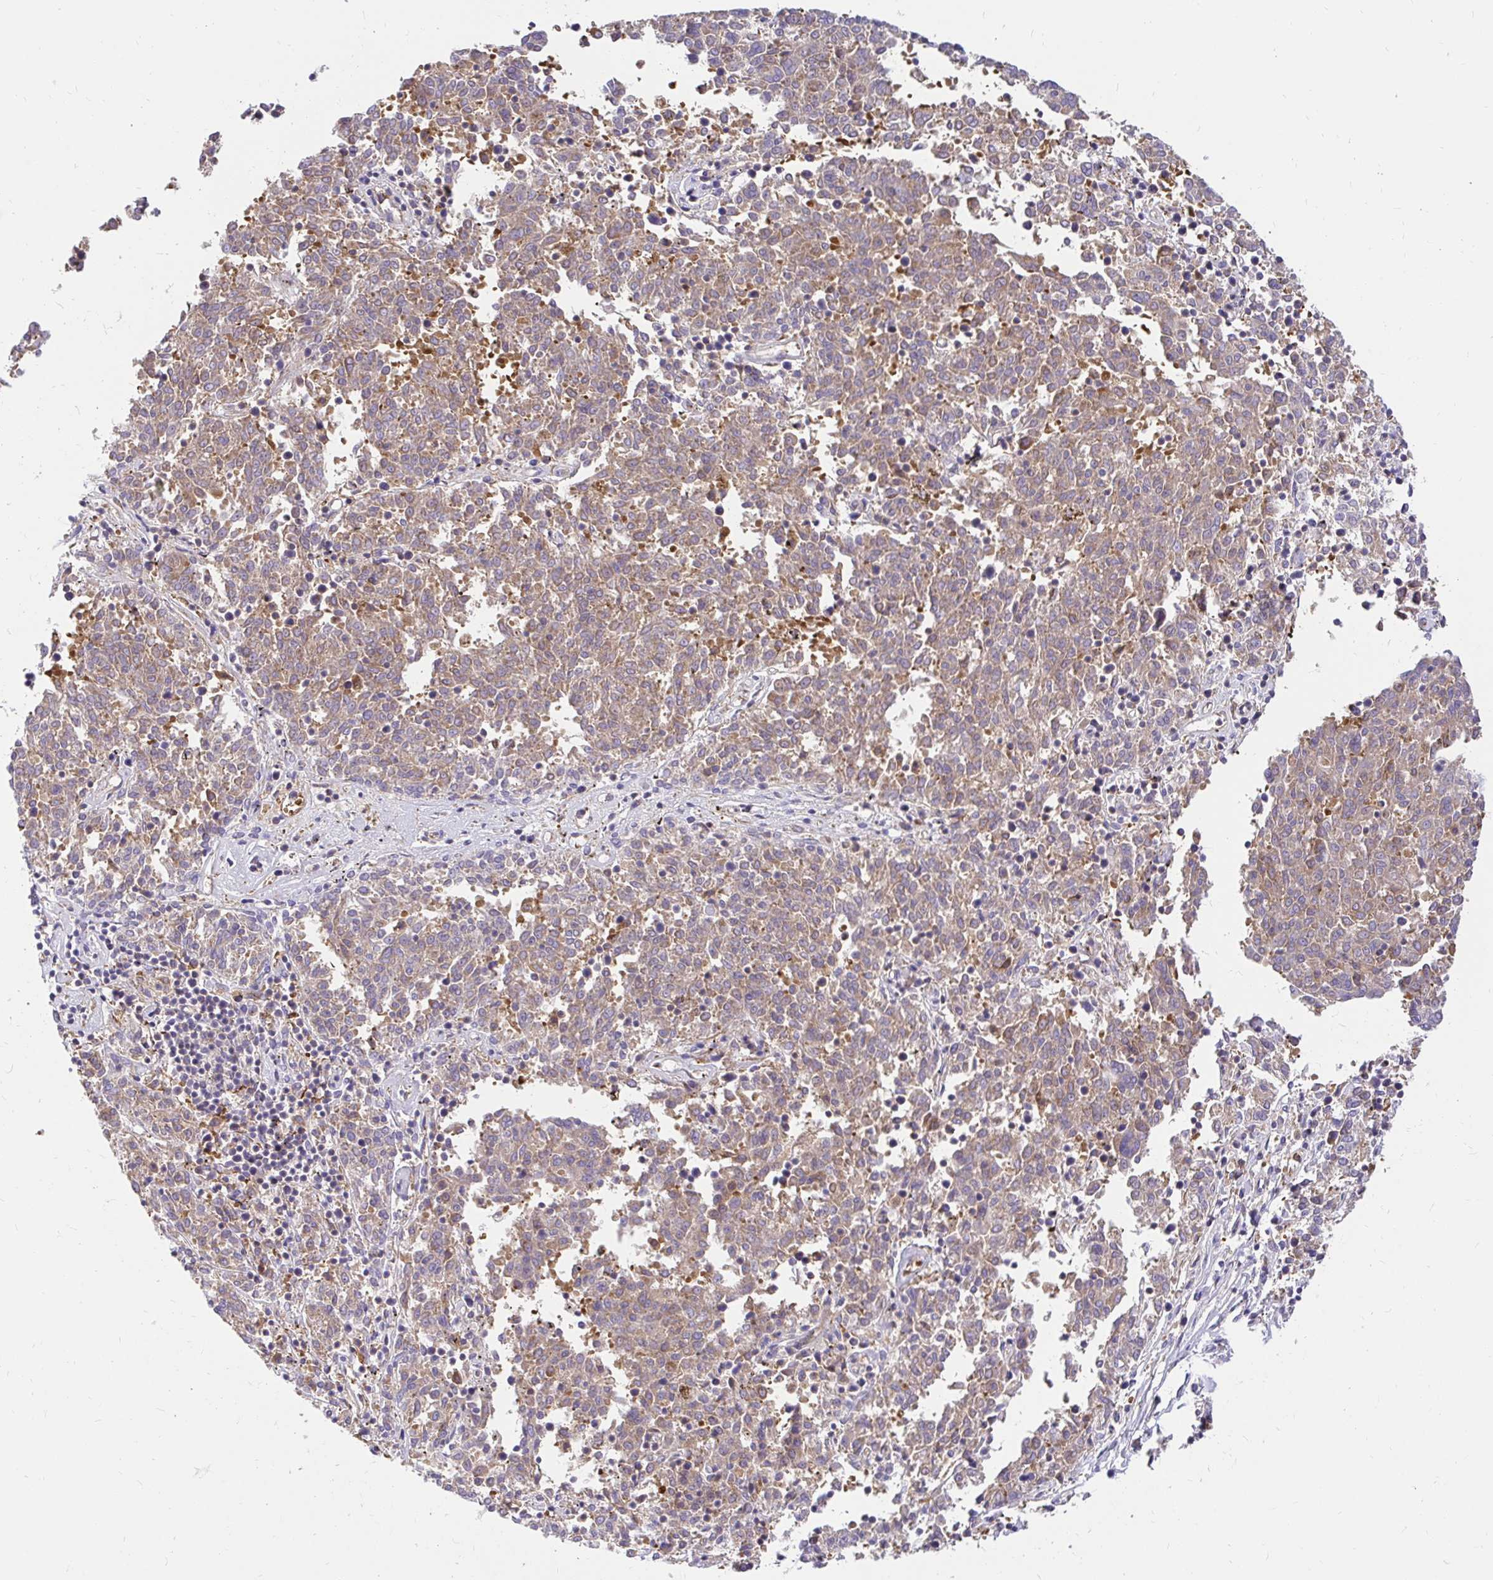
{"staining": {"intensity": "moderate", "quantity": ">75%", "location": "cytoplasmic/membranous"}, "tissue": "melanoma", "cell_type": "Tumor cells", "image_type": "cancer", "snomed": [{"axis": "morphology", "description": "Malignant melanoma, NOS"}, {"axis": "topography", "description": "Skin"}], "caption": "Malignant melanoma stained for a protein reveals moderate cytoplasmic/membranous positivity in tumor cells.", "gene": "ABCB10", "patient": {"sex": "female", "age": 72}}